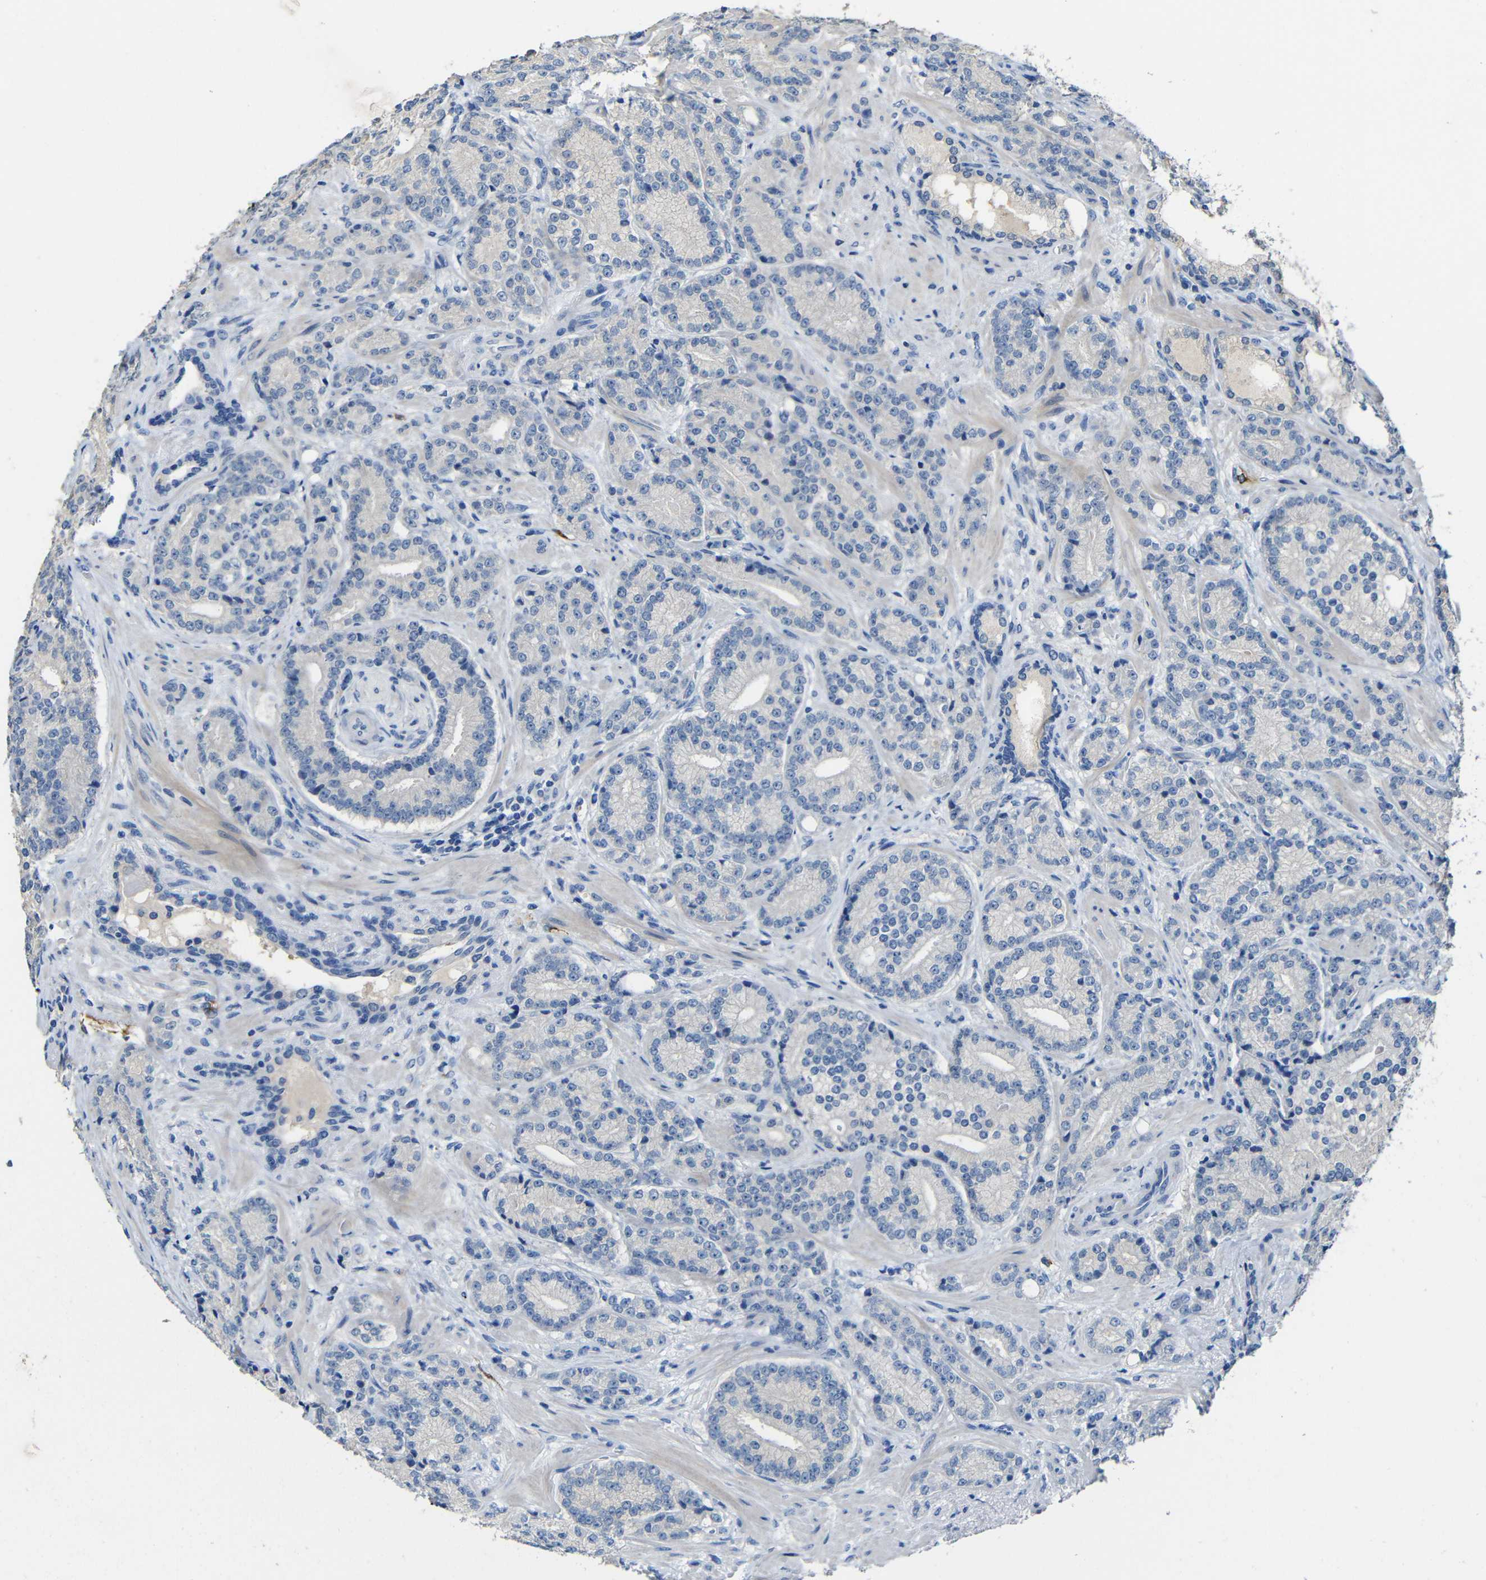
{"staining": {"intensity": "negative", "quantity": "none", "location": "none"}, "tissue": "prostate cancer", "cell_type": "Tumor cells", "image_type": "cancer", "snomed": [{"axis": "morphology", "description": "Adenocarcinoma, High grade"}, {"axis": "topography", "description": "Prostate"}], "caption": "Protein analysis of prostate adenocarcinoma (high-grade) demonstrates no significant expression in tumor cells.", "gene": "ACKR2", "patient": {"sex": "male", "age": 61}}